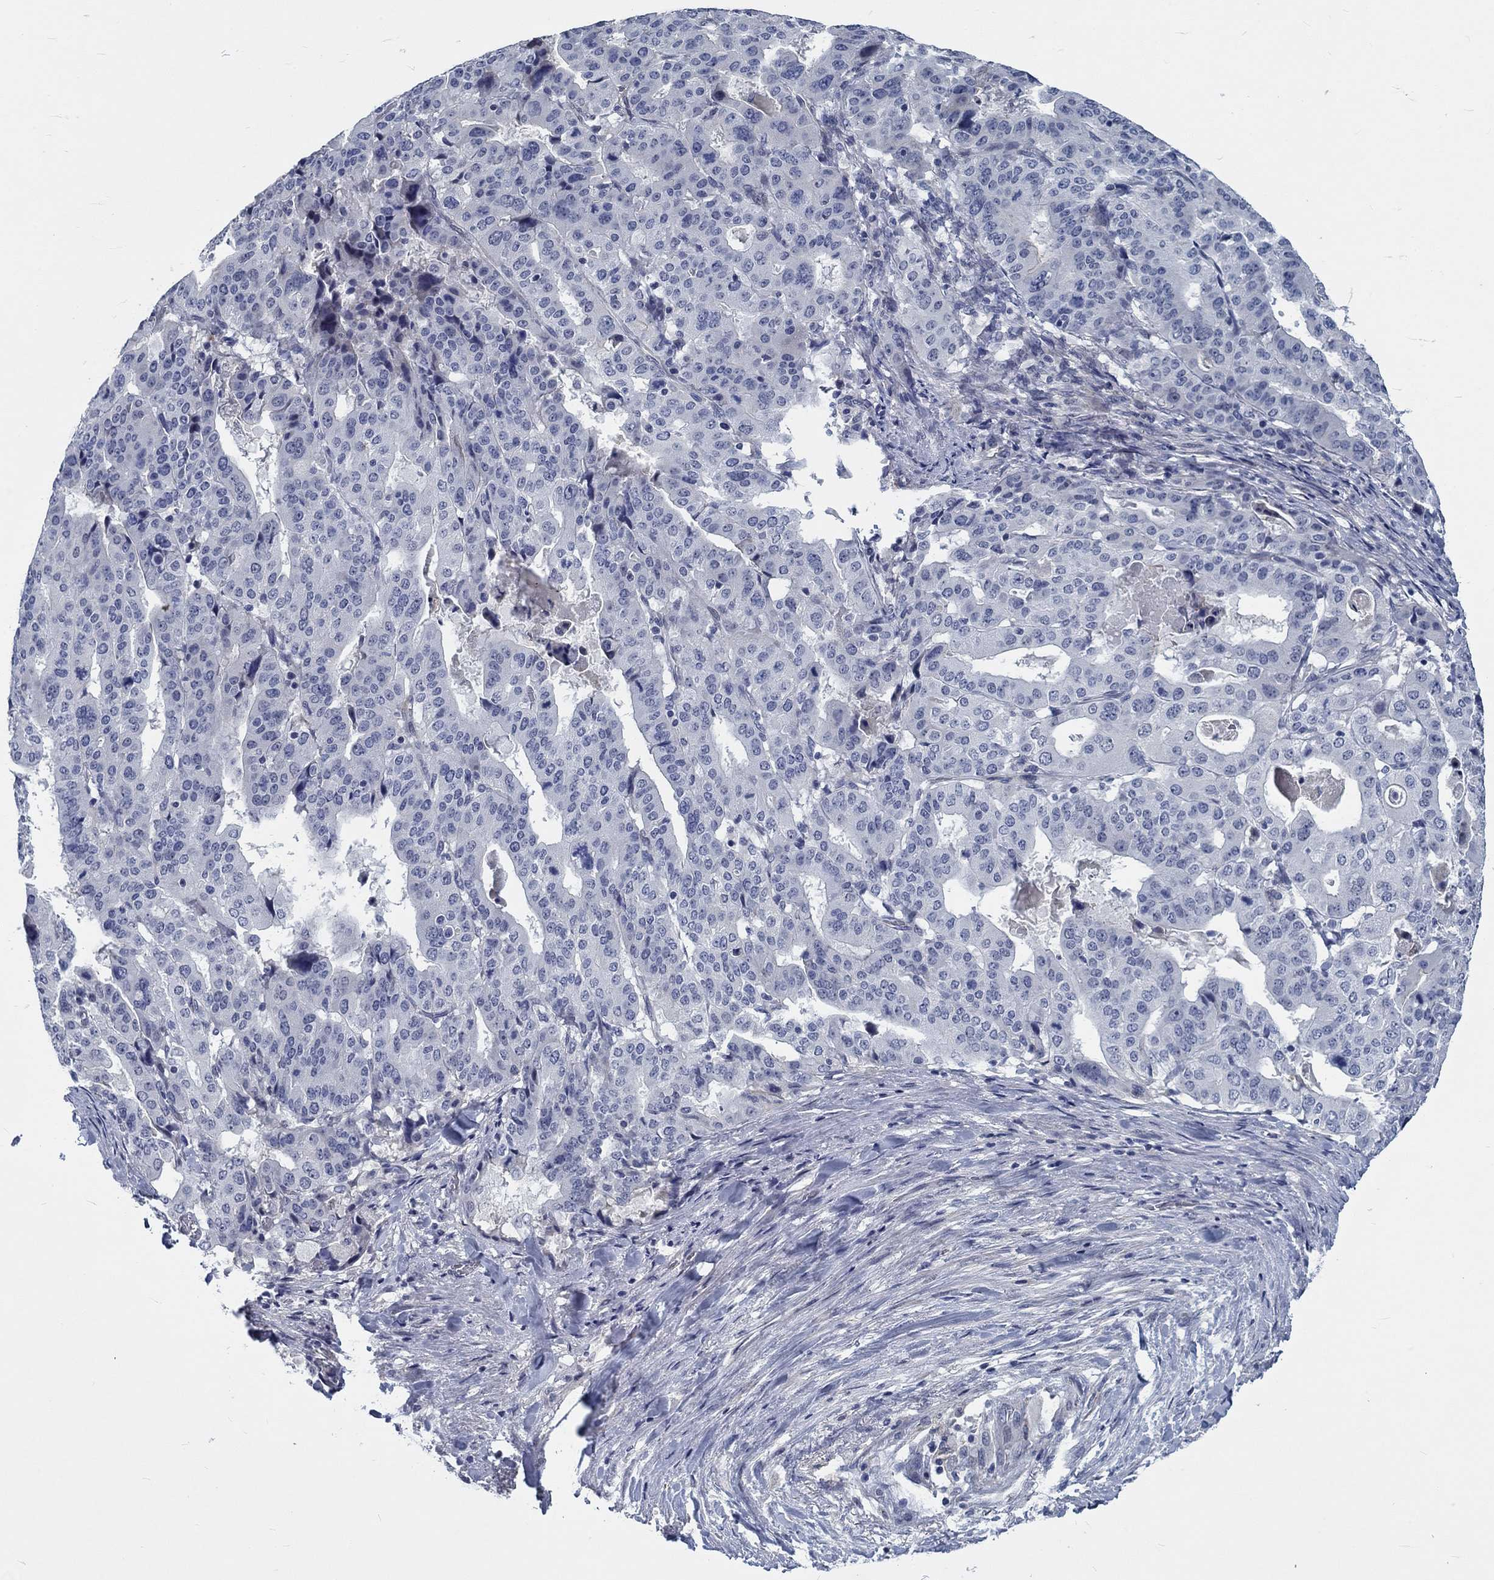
{"staining": {"intensity": "negative", "quantity": "none", "location": "none"}, "tissue": "stomach cancer", "cell_type": "Tumor cells", "image_type": "cancer", "snomed": [{"axis": "morphology", "description": "Adenocarcinoma, NOS"}, {"axis": "topography", "description": "Stomach"}], "caption": "There is no significant positivity in tumor cells of adenocarcinoma (stomach).", "gene": "MYBPC1", "patient": {"sex": "male", "age": 48}}